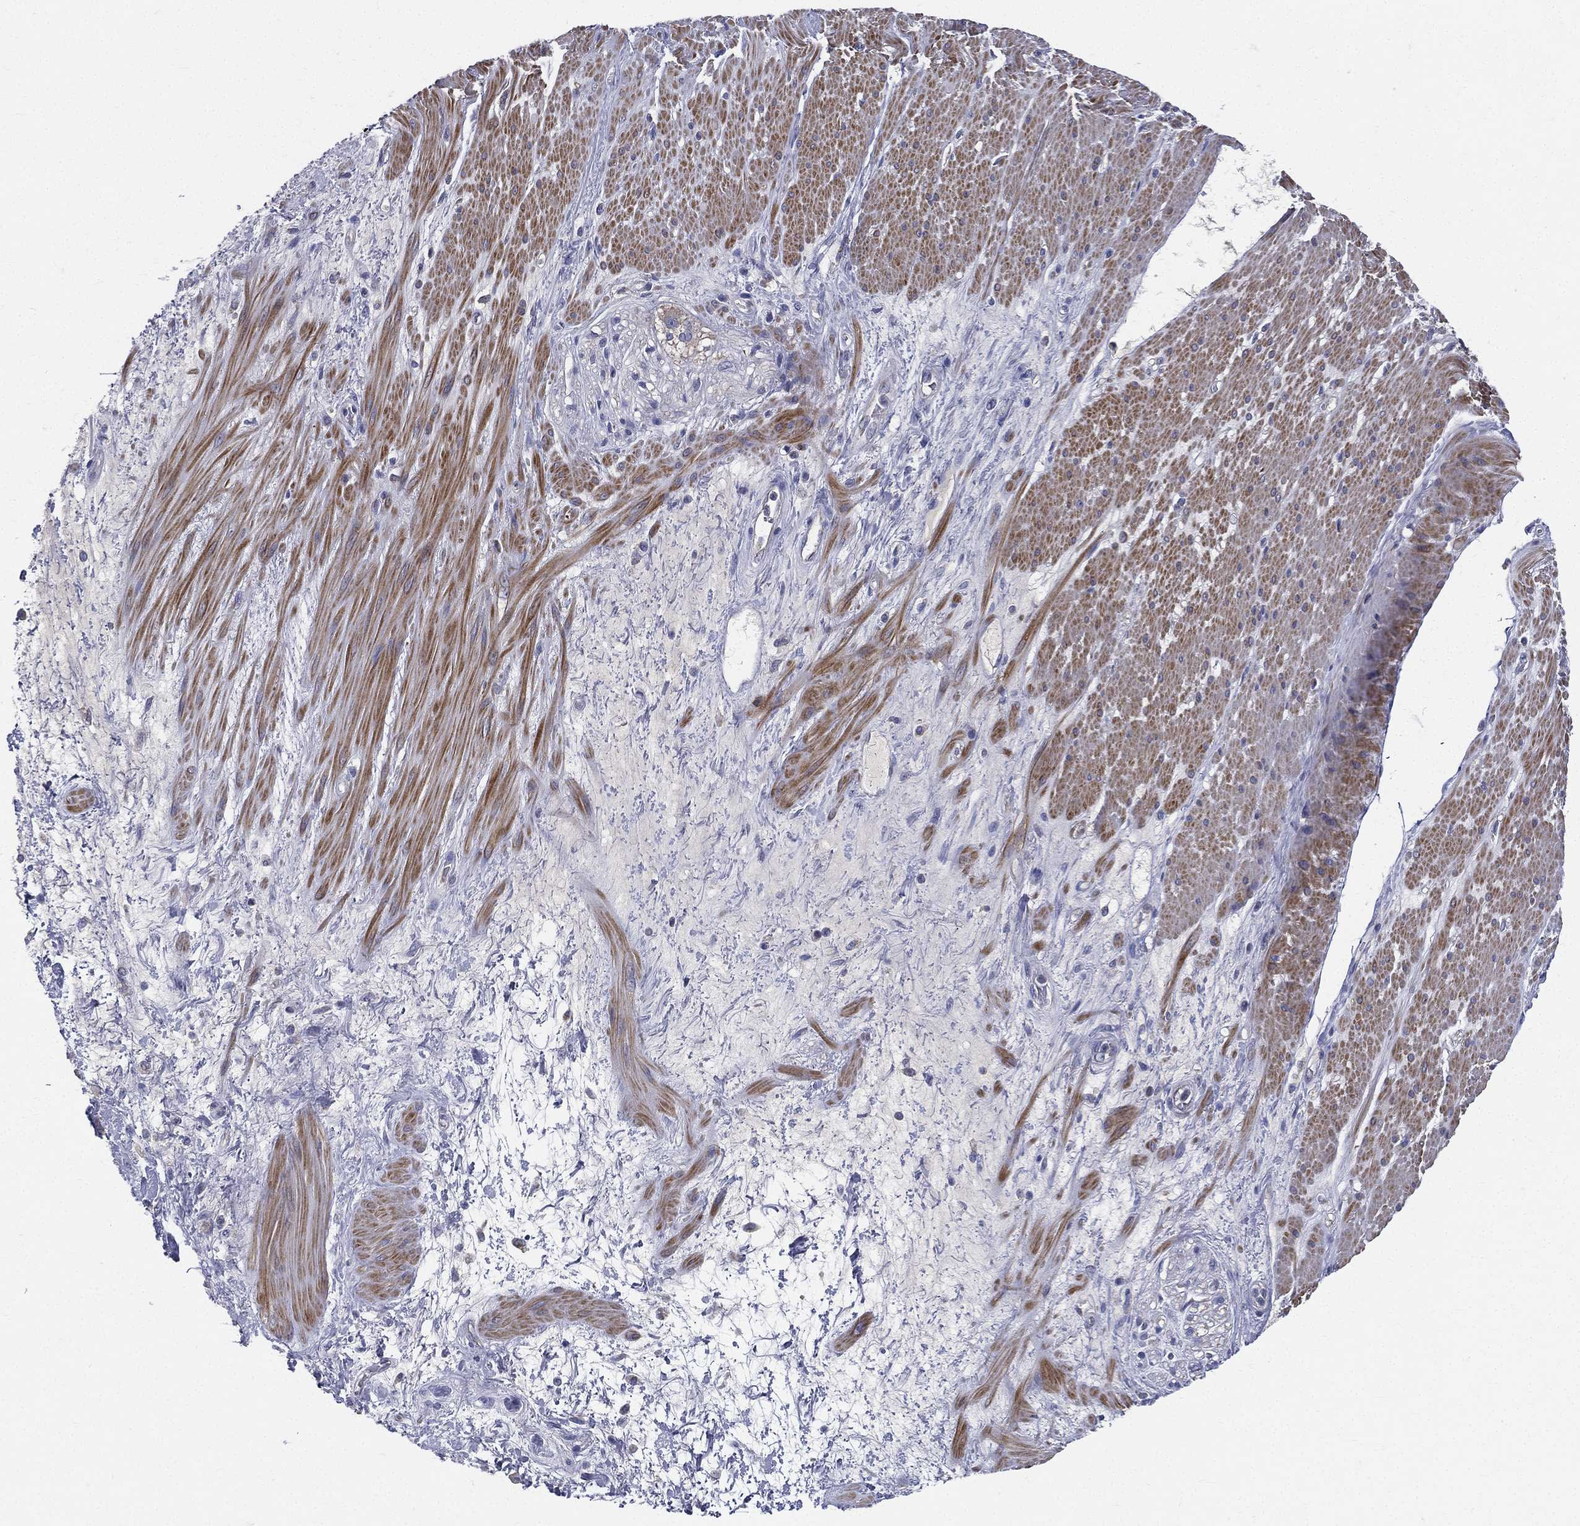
{"staining": {"intensity": "moderate", "quantity": "<25%", "location": "cytoplasmic/membranous"}, "tissue": "smooth muscle", "cell_type": "Smooth muscle cells", "image_type": "normal", "snomed": [{"axis": "morphology", "description": "Normal tissue, NOS"}, {"axis": "topography", "description": "Soft tissue"}, {"axis": "topography", "description": "Smooth muscle"}], "caption": "Smooth muscle stained with a brown dye exhibits moderate cytoplasmic/membranous positive expression in approximately <25% of smooth muscle cells.", "gene": "PWWP3A", "patient": {"sex": "male", "age": 72}}